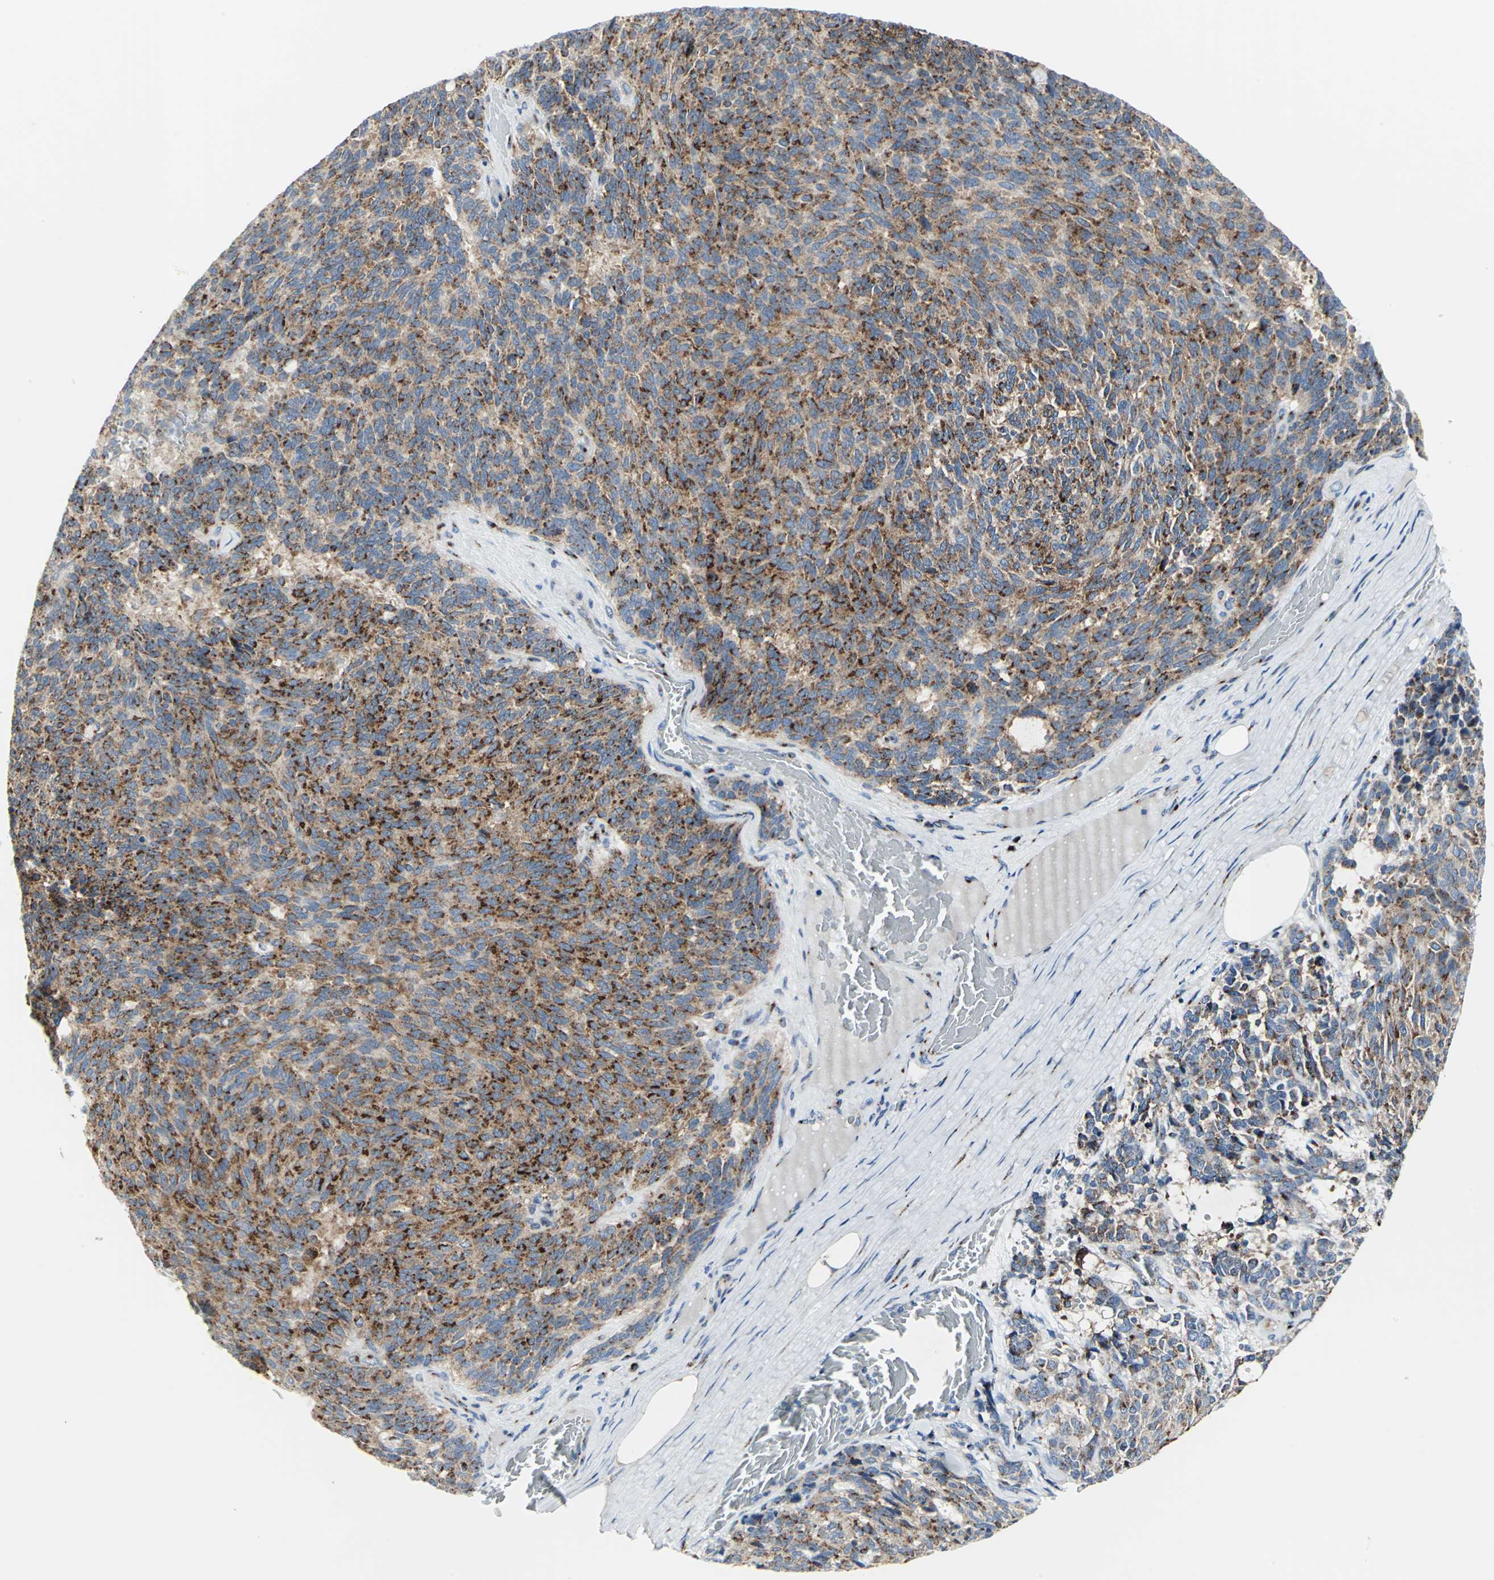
{"staining": {"intensity": "strong", "quantity": ">75%", "location": "cytoplasmic/membranous"}, "tissue": "carcinoid", "cell_type": "Tumor cells", "image_type": "cancer", "snomed": [{"axis": "morphology", "description": "Carcinoid, malignant, NOS"}, {"axis": "topography", "description": "Pancreas"}], "caption": "This histopathology image demonstrates carcinoid stained with immunohistochemistry (IHC) to label a protein in brown. The cytoplasmic/membranous of tumor cells show strong positivity for the protein. Nuclei are counter-stained blue.", "gene": "GPR3", "patient": {"sex": "female", "age": 54}}